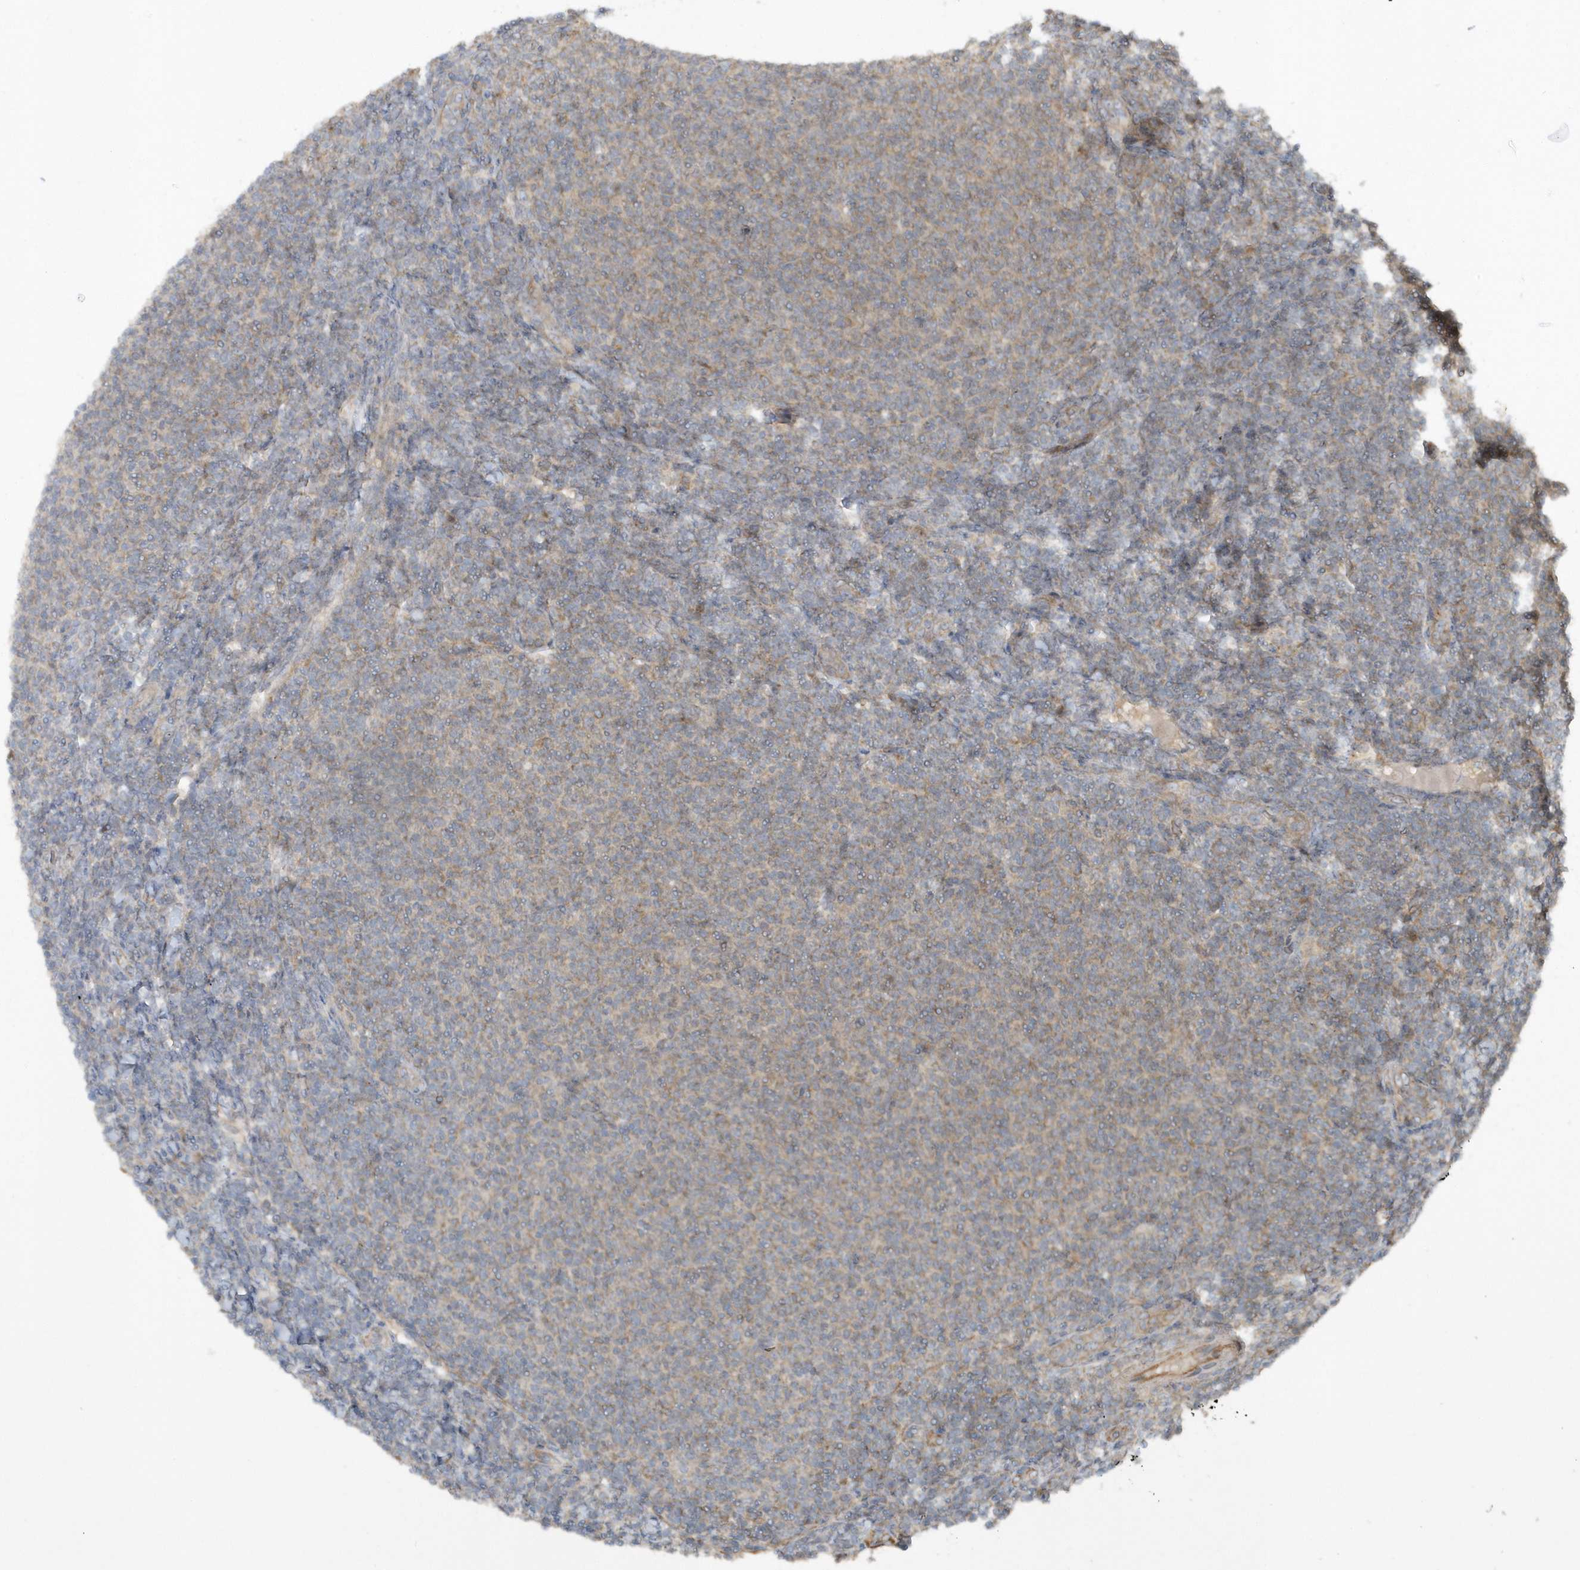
{"staining": {"intensity": "moderate", "quantity": "25%-75%", "location": "cytoplasmic/membranous"}, "tissue": "lymphoma", "cell_type": "Tumor cells", "image_type": "cancer", "snomed": [{"axis": "morphology", "description": "Malignant lymphoma, non-Hodgkin's type, Low grade"}, {"axis": "topography", "description": "Lymph node"}], "caption": "Moderate cytoplasmic/membranous protein positivity is identified in about 25%-75% of tumor cells in lymphoma. (DAB IHC with brightfield microscopy, high magnification).", "gene": "THG1L", "patient": {"sex": "male", "age": 66}}